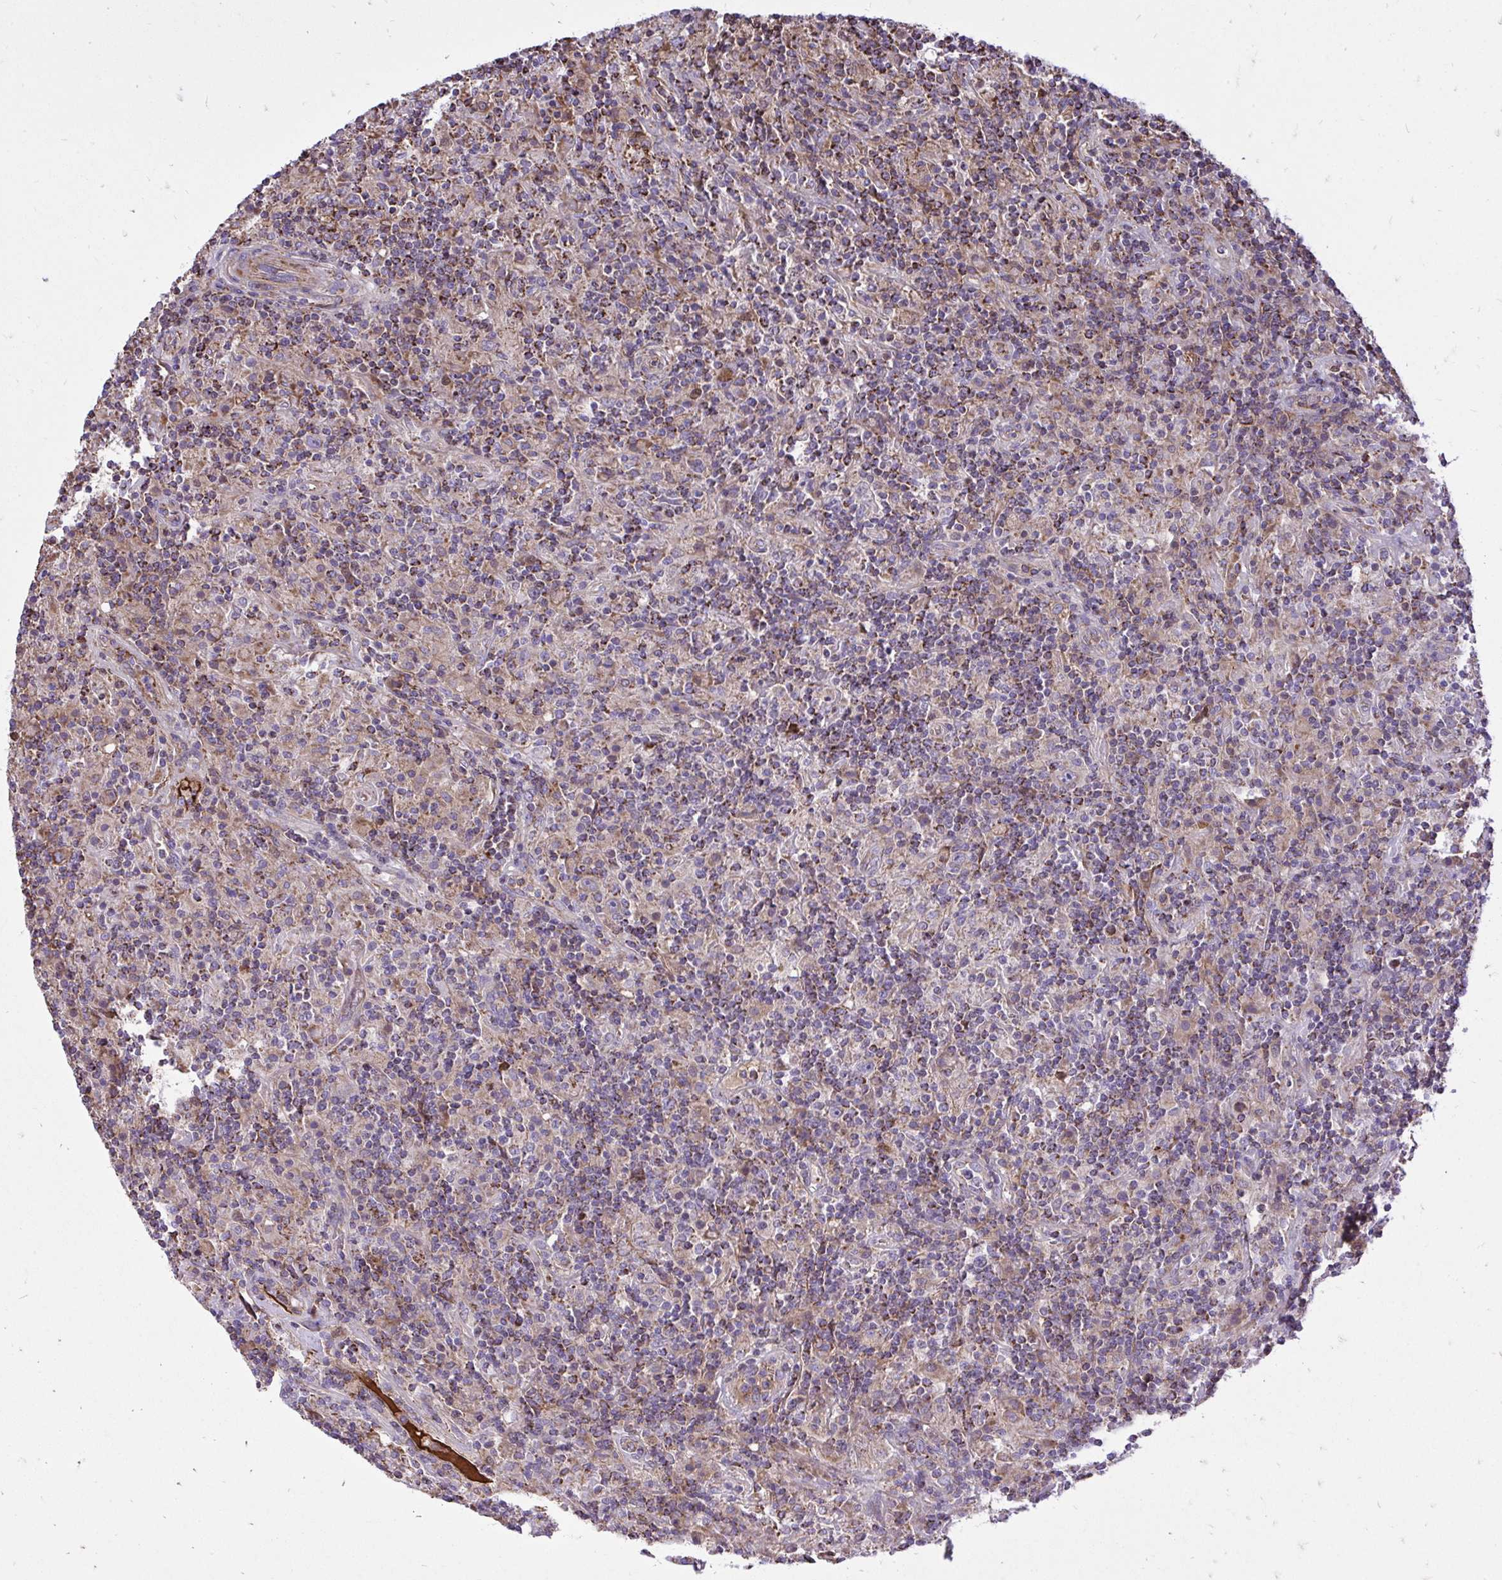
{"staining": {"intensity": "weak", "quantity": ">75%", "location": "cytoplasmic/membranous"}, "tissue": "lymphoma", "cell_type": "Tumor cells", "image_type": "cancer", "snomed": [{"axis": "morphology", "description": "Hodgkin's disease, NOS"}, {"axis": "topography", "description": "Lymph node"}], "caption": "This is an image of immunohistochemistry (IHC) staining of lymphoma, which shows weak positivity in the cytoplasmic/membranous of tumor cells.", "gene": "ATP13A2", "patient": {"sex": "male", "age": 70}}